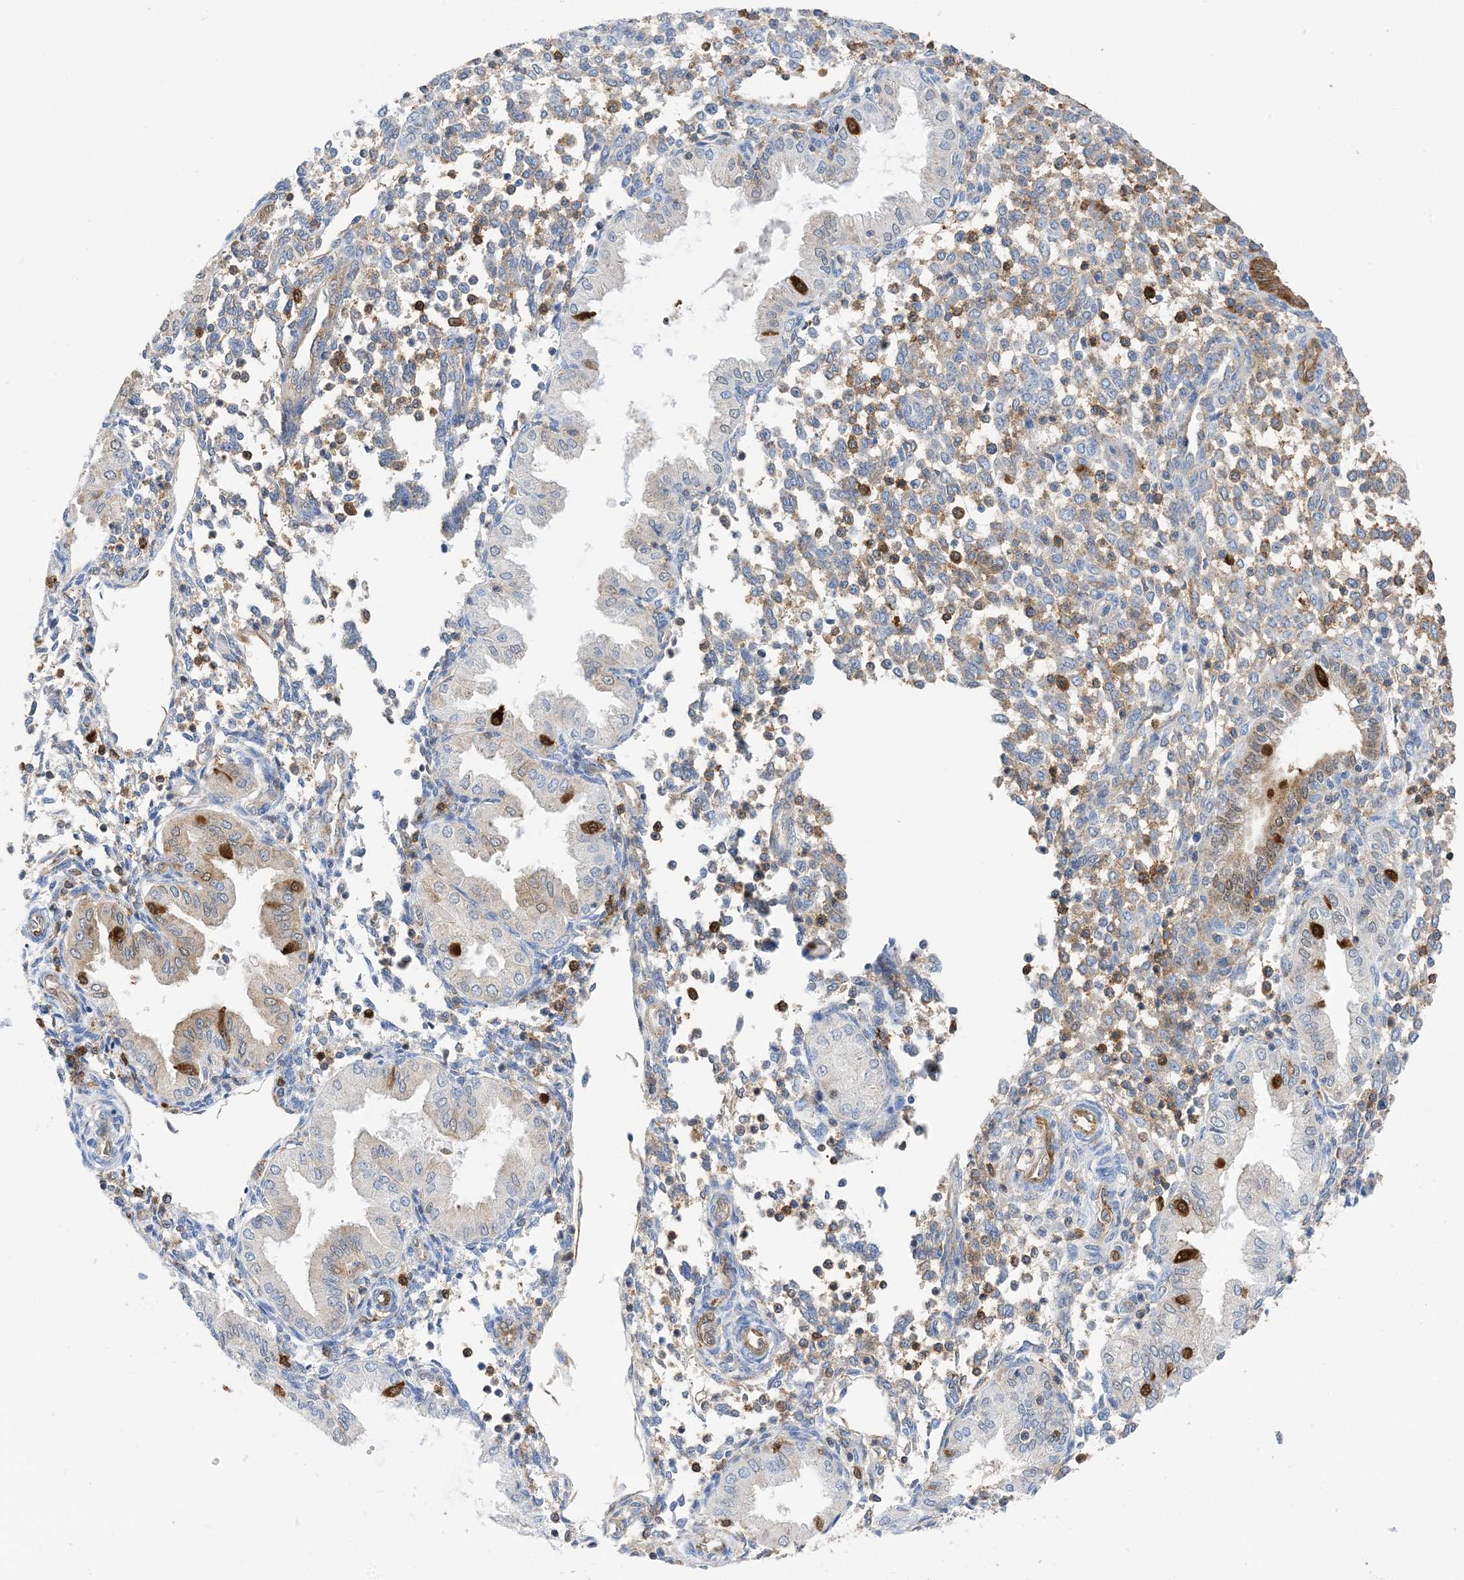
{"staining": {"intensity": "moderate", "quantity": "<25%", "location": "cytoplasmic/membranous"}, "tissue": "endometrium", "cell_type": "Cells in endometrial stroma", "image_type": "normal", "snomed": [{"axis": "morphology", "description": "Normal tissue, NOS"}, {"axis": "topography", "description": "Endometrium"}], "caption": "Endometrium was stained to show a protein in brown. There is low levels of moderate cytoplasmic/membranous positivity in approximately <25% of cells in endometrial stroma. (IHC, brightfield microscopy, high magnification).", "gene": "ANXA1", "patient": {"sex": "female", "age": 53}}